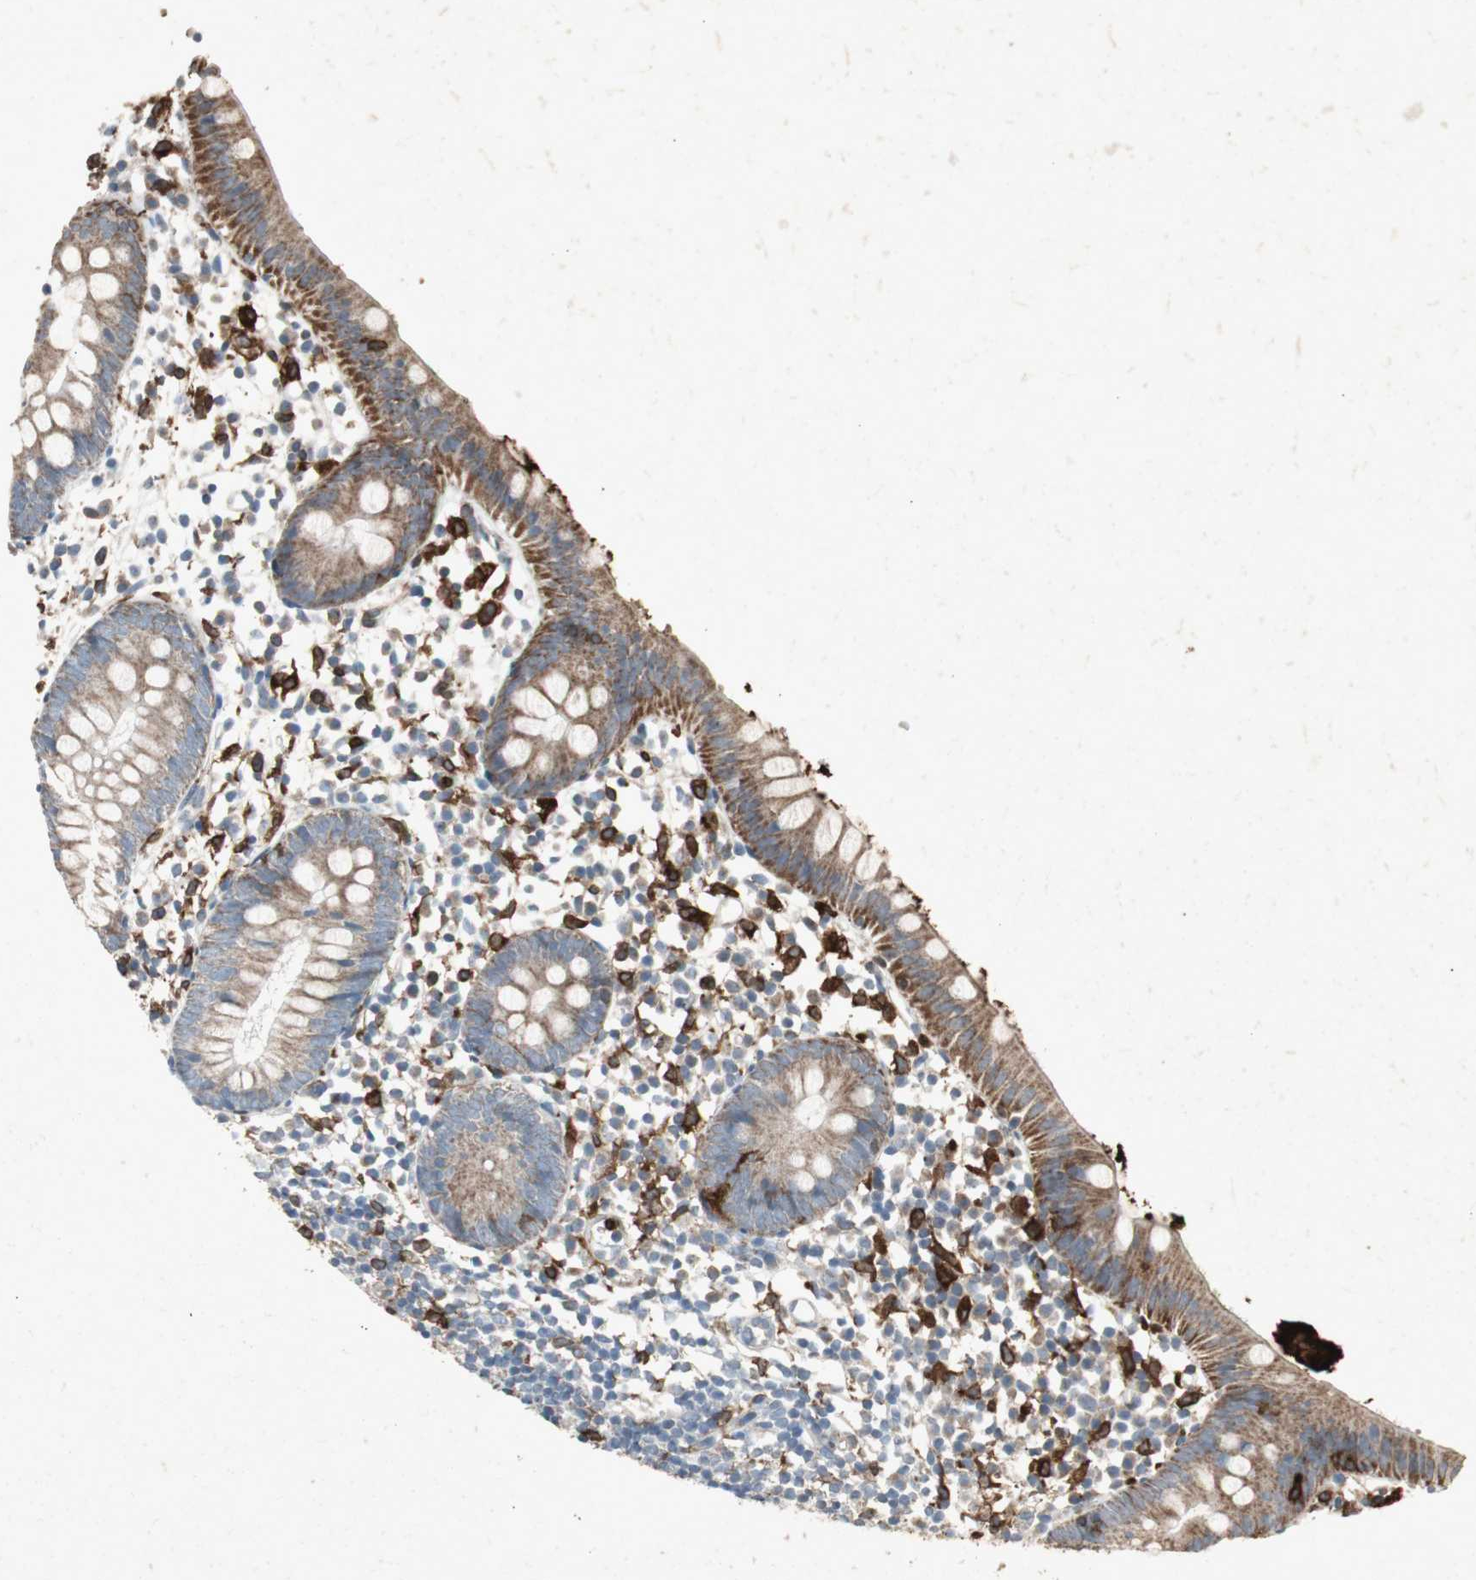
{"staining": {"intensity": "moderate", "quantity": "25%-75%", "location": "cytoplasmic/membranous"}, "tissue": "appendix", "cell_type": "Glandular cells", "image_type": "normal", "snomed": [{"axis": "morphology", "description": "Normal tissue, NOS"}, {"axis": "topography", "description": "Appendix"}], "caption": "A brown stain highlights moderate cytoplasmic/membranous expression of a protein in glandular cells of unremarkable human appendix.", "gene": "TYROBP", "patient": {"sex": "female", "age": 20}}